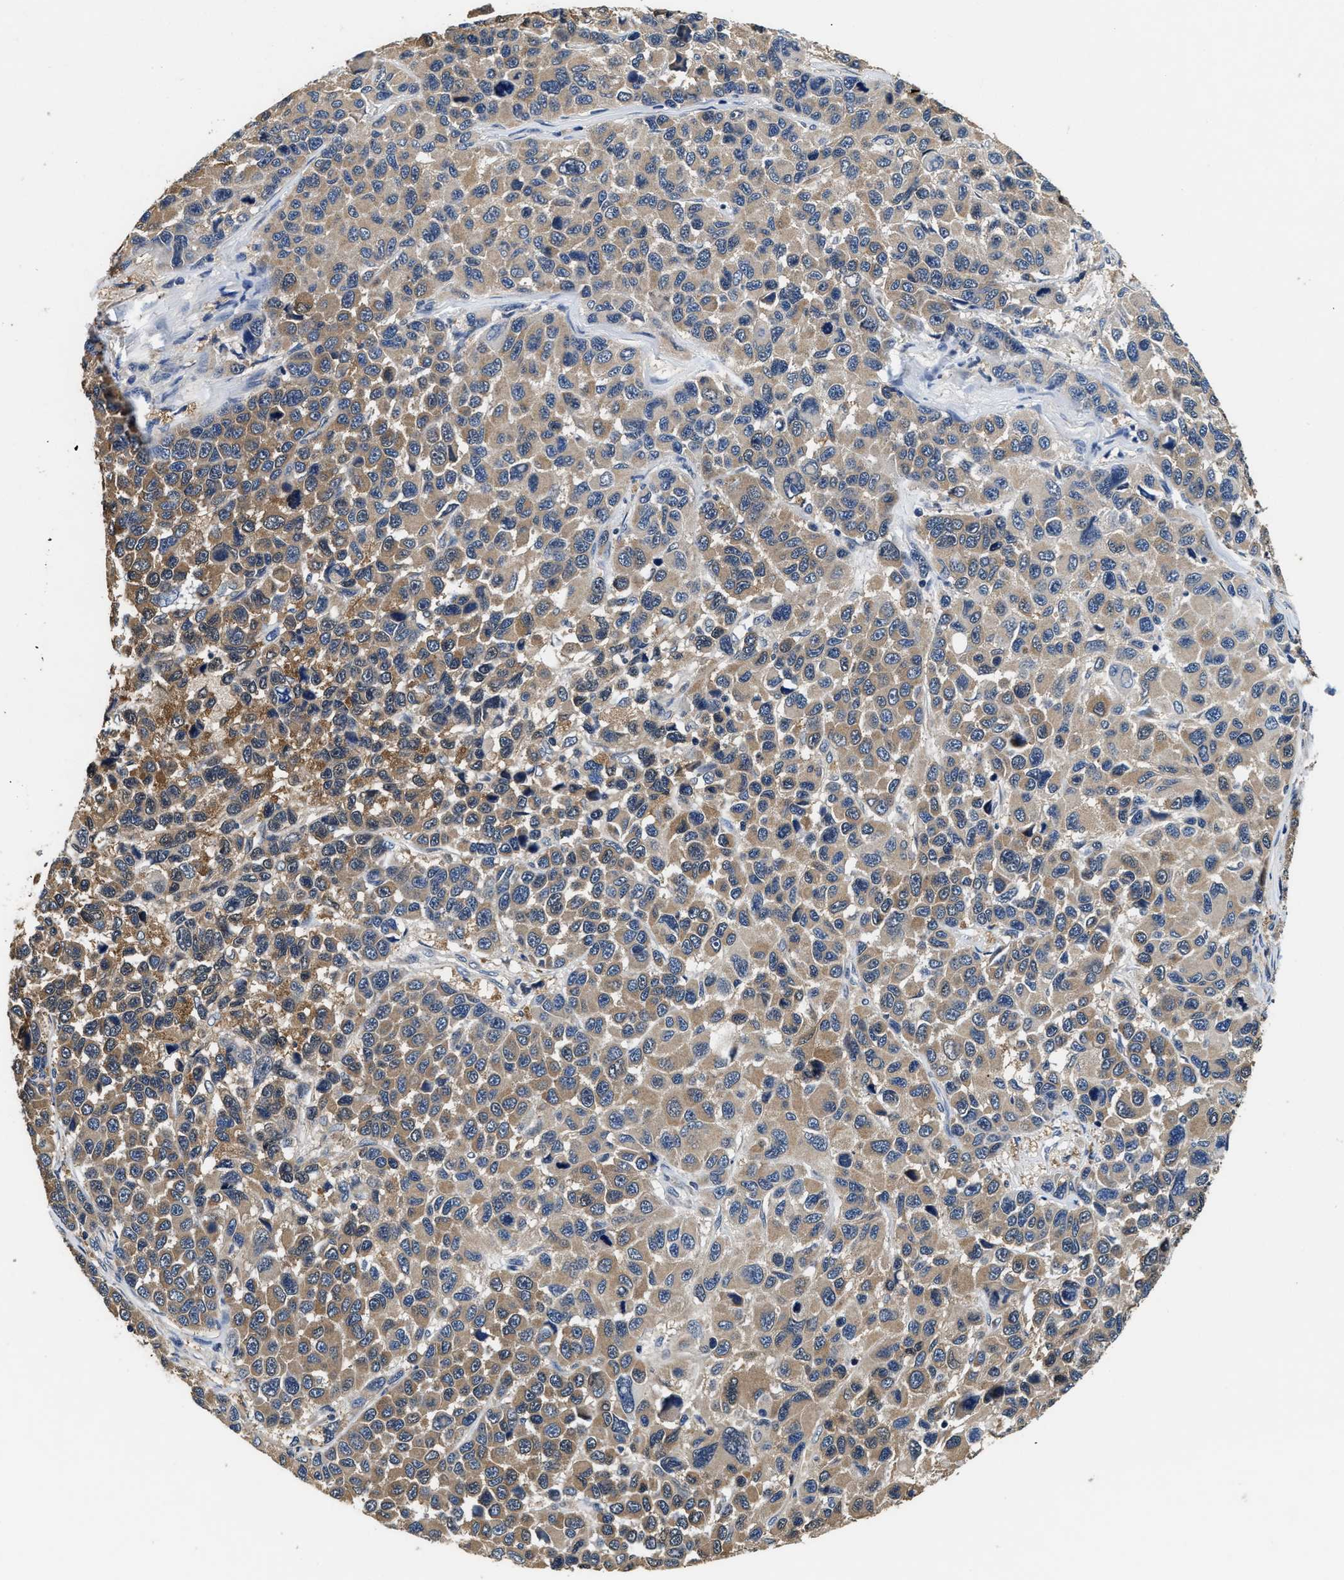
{"staining": {"intensity": "weak", "quantity": ">75%", "location": "cytoplasmic/membranous"}, "tissue": "melanoma", "cell_type": "Tumor cells", "image_type": "cancer", "snomed": [{"axis": "morphology", "description": "Malignant melanoma, NOS"}, {"axis": "topography", "description": "Skin"}], "caption": "This photomicrograph demonstrates immunohistochemistry (IHC) staining of melanoma, with low weak cytoplasmic/membranous positivity in approximately >75% of tumor cells.", "gene": "PHPT1", "patient": {"sex": "male", "age": 53}}